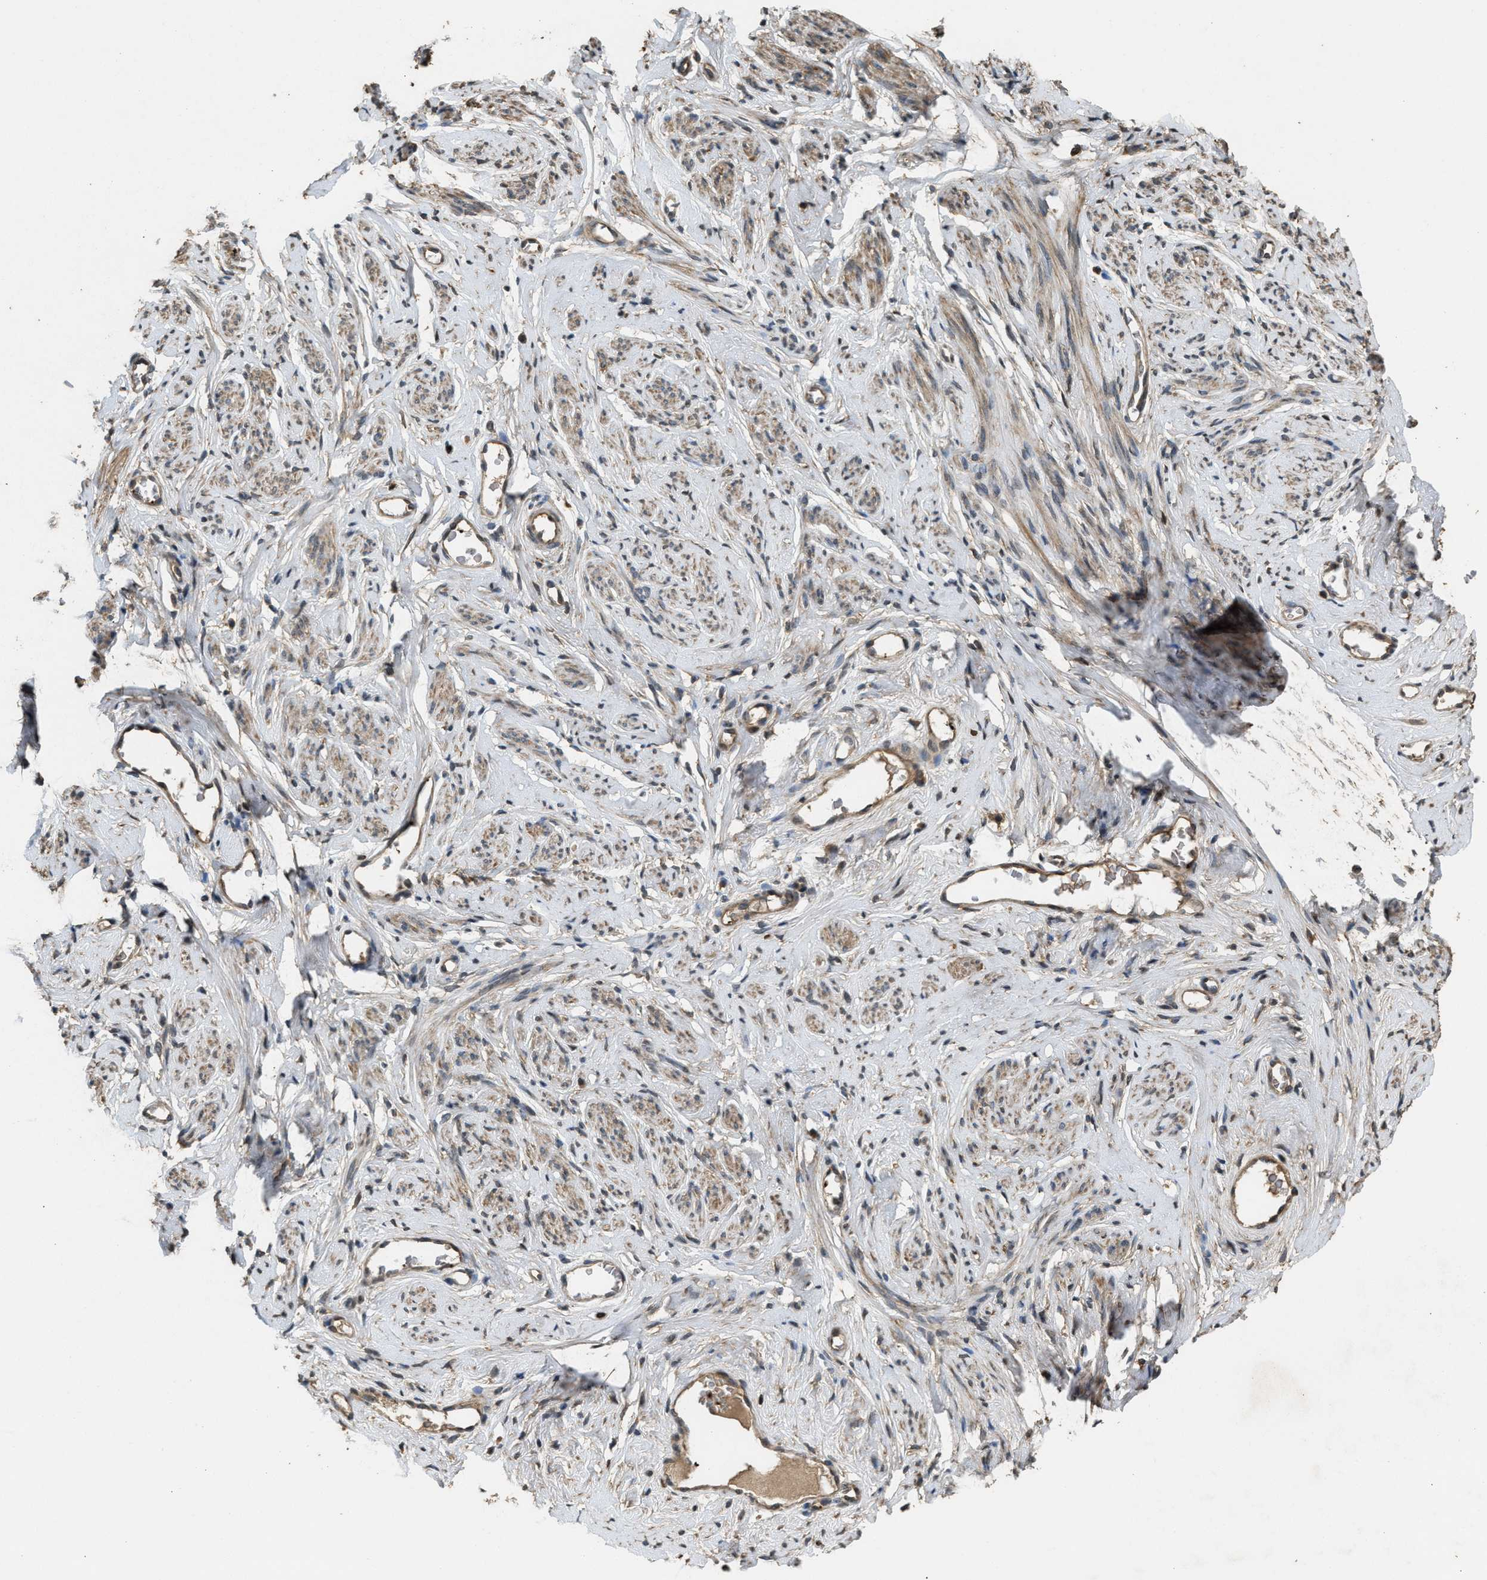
{"staining": {"intensity": "moderate", "quantity": ">75%", "location": "cytoplasmic/membranous"}, "tissue": "cervix", "cell_type": "Squamous epithelial cells", "image_type": "normal", "snomed": [{"axis": "morphology", "description": "Normal tissue, NOS"}, {"axis": "topography", "description": "Cervix"}], "caption": "The histopathology image demonstrates staining of unremarkable cervix, revealing moderate cytoplasmic/membranous protein staining (brown color) within squamous epithelial cells. (IHC, brightfield microscopy, high magnification).", "gene": "ARHGDIA", "patient": {"sex": "female", "age": 77}}